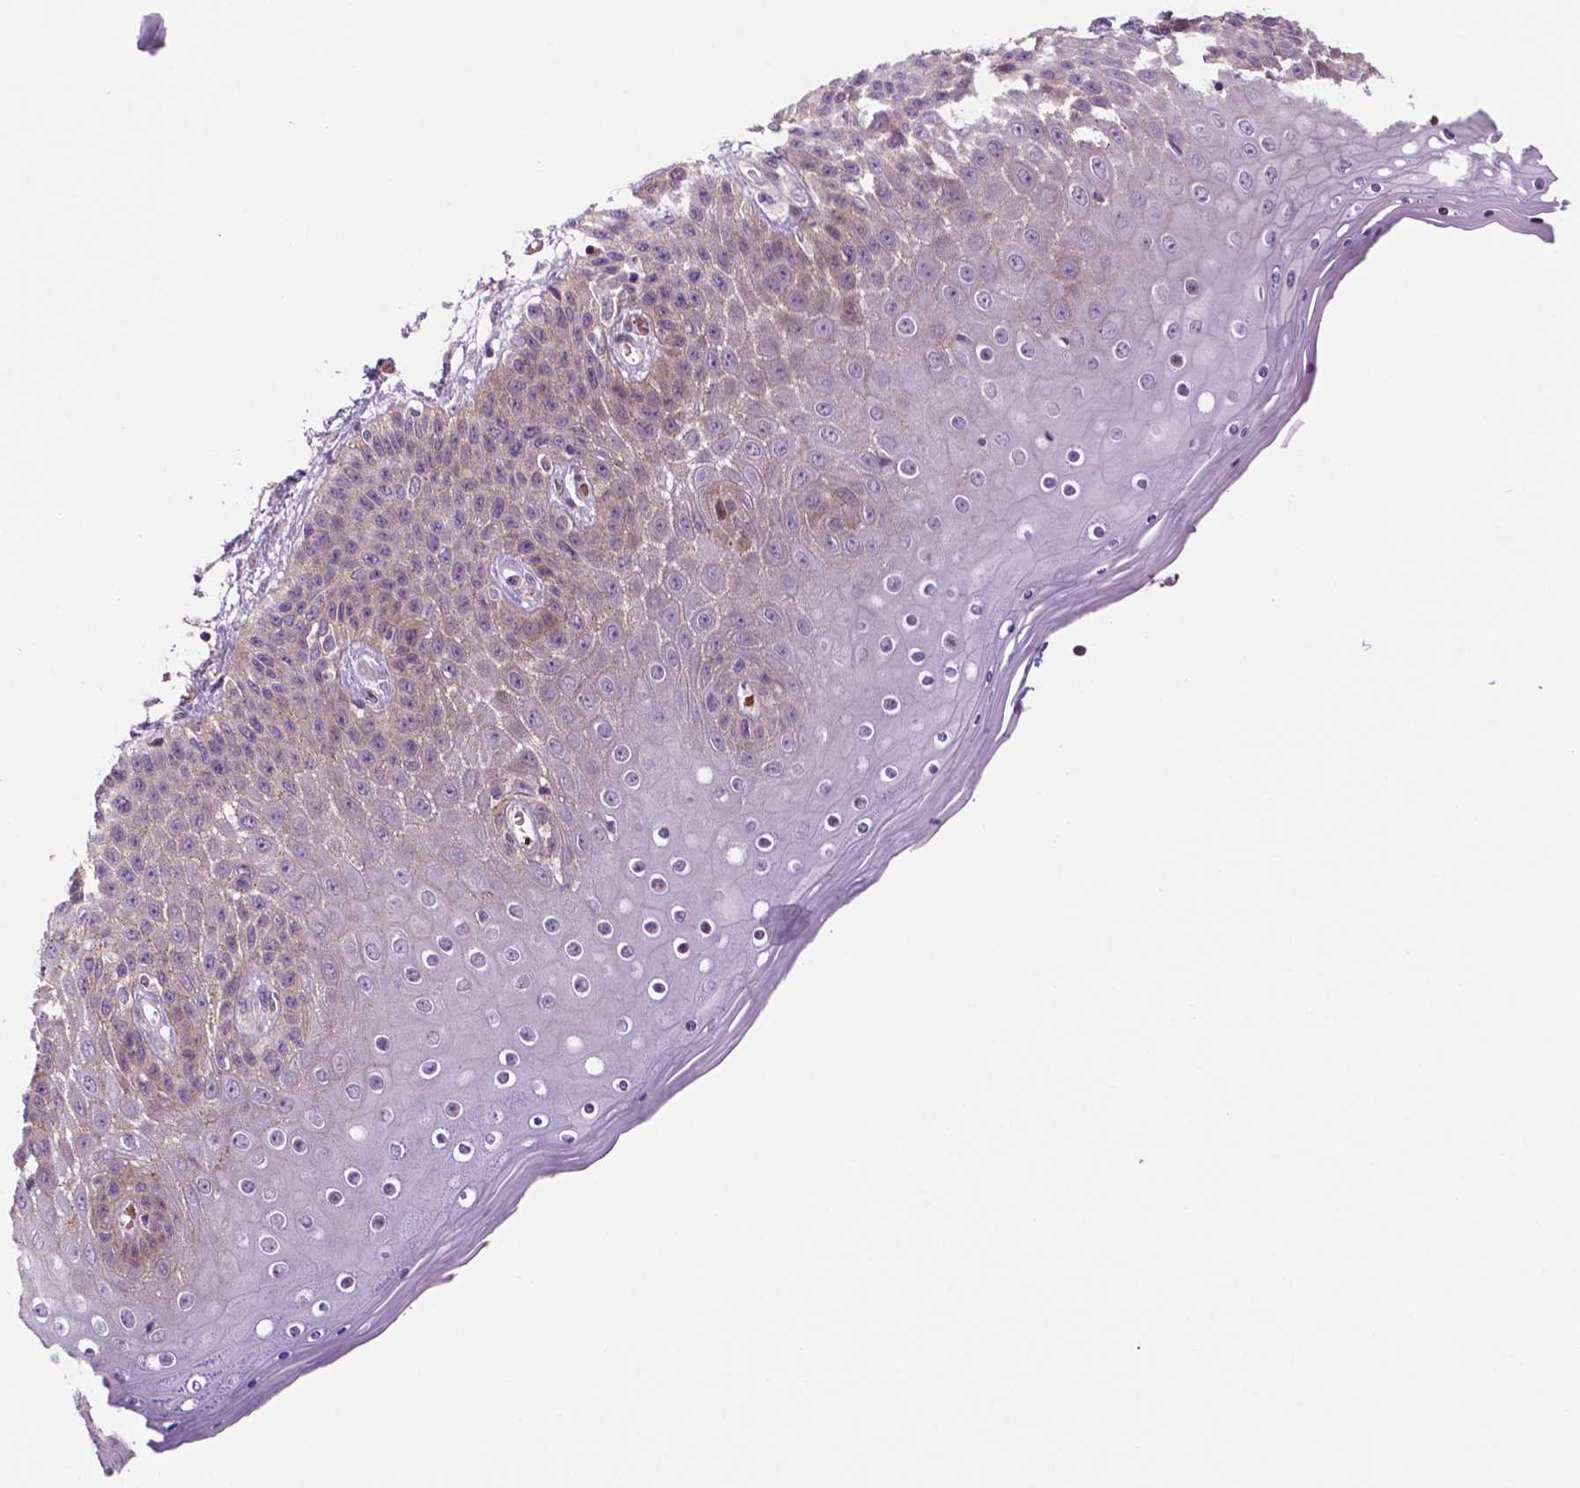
{"staining": {"intensity": "moderate", "quantity": "25%-75%", "location": "cytoplasmic/membranous"}, "tissue": "skin", "cell_type": "Epidermal cells", "image_type": "normal", "snomed": [{"axis": "morphology", "description": "Normal tissue, NOS"}, {"axis": "topography", "description": "Anal"}], "caption": "A micrograph of human skin stained for a protein demonstrates moderate cytoplasmic/membranous brown staining in epidermal cells.", "gene": "RND3", "patient": {"sex": "female", "age": 46}}